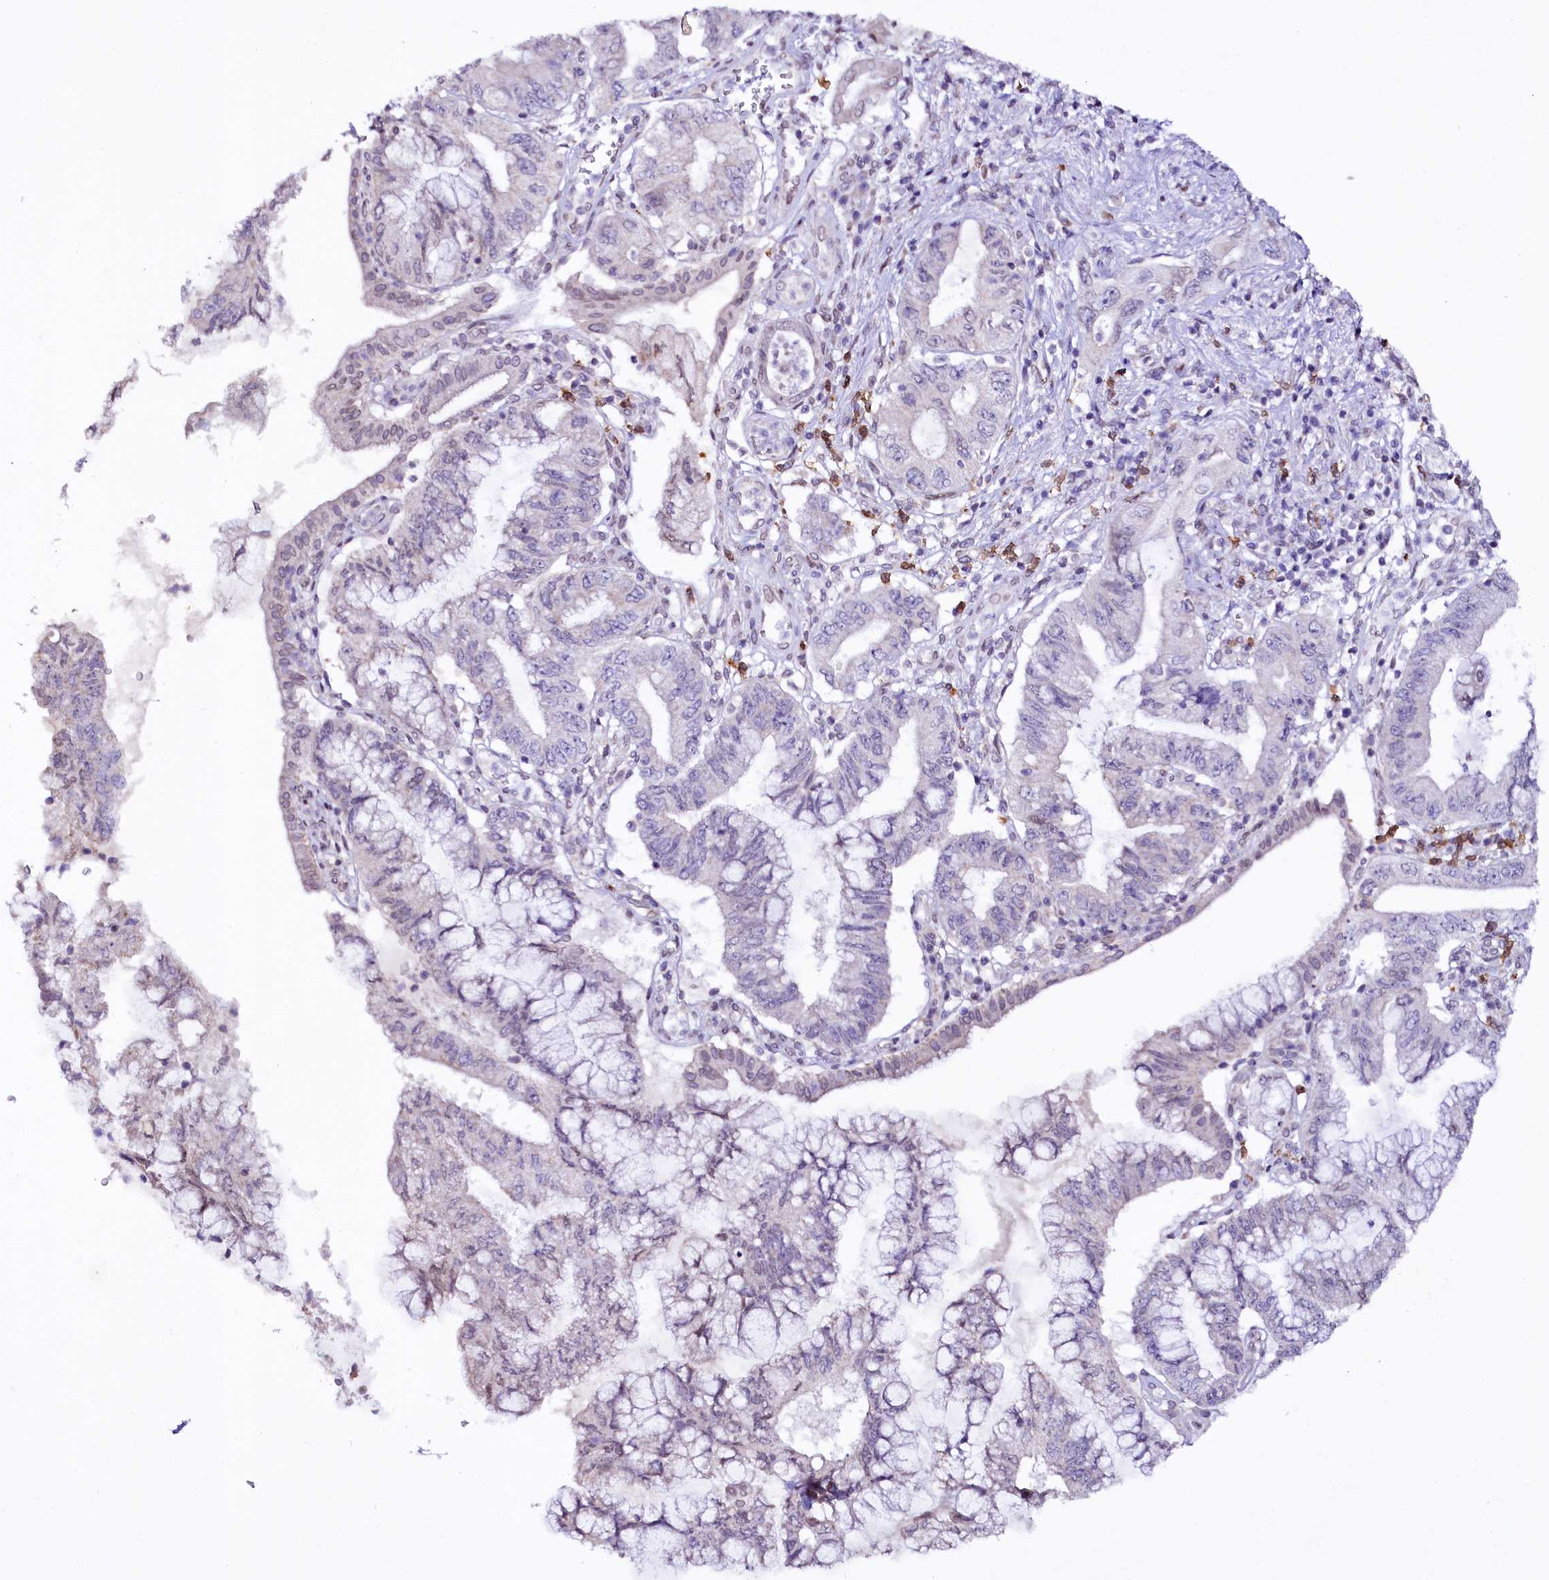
{"staining": {"intensity": "negative", "quantity": "none", "location": "none"}, "tissue": "pancreatic cancer", "cell_type": "Tumor cells", "image_type": "cancer", "snomed": [{"axis": "morphology", "description": "Adenocarcinoma, NOS"}, {"axis": "topography", "description": "Pancreas"}], "caption": "Protein analysis of adenocarcinoma (pancreatic) reveals no significant positivity in tumor cells.", "gene": "ZNF226", "patient": {"sex": "female", "age": 73}}